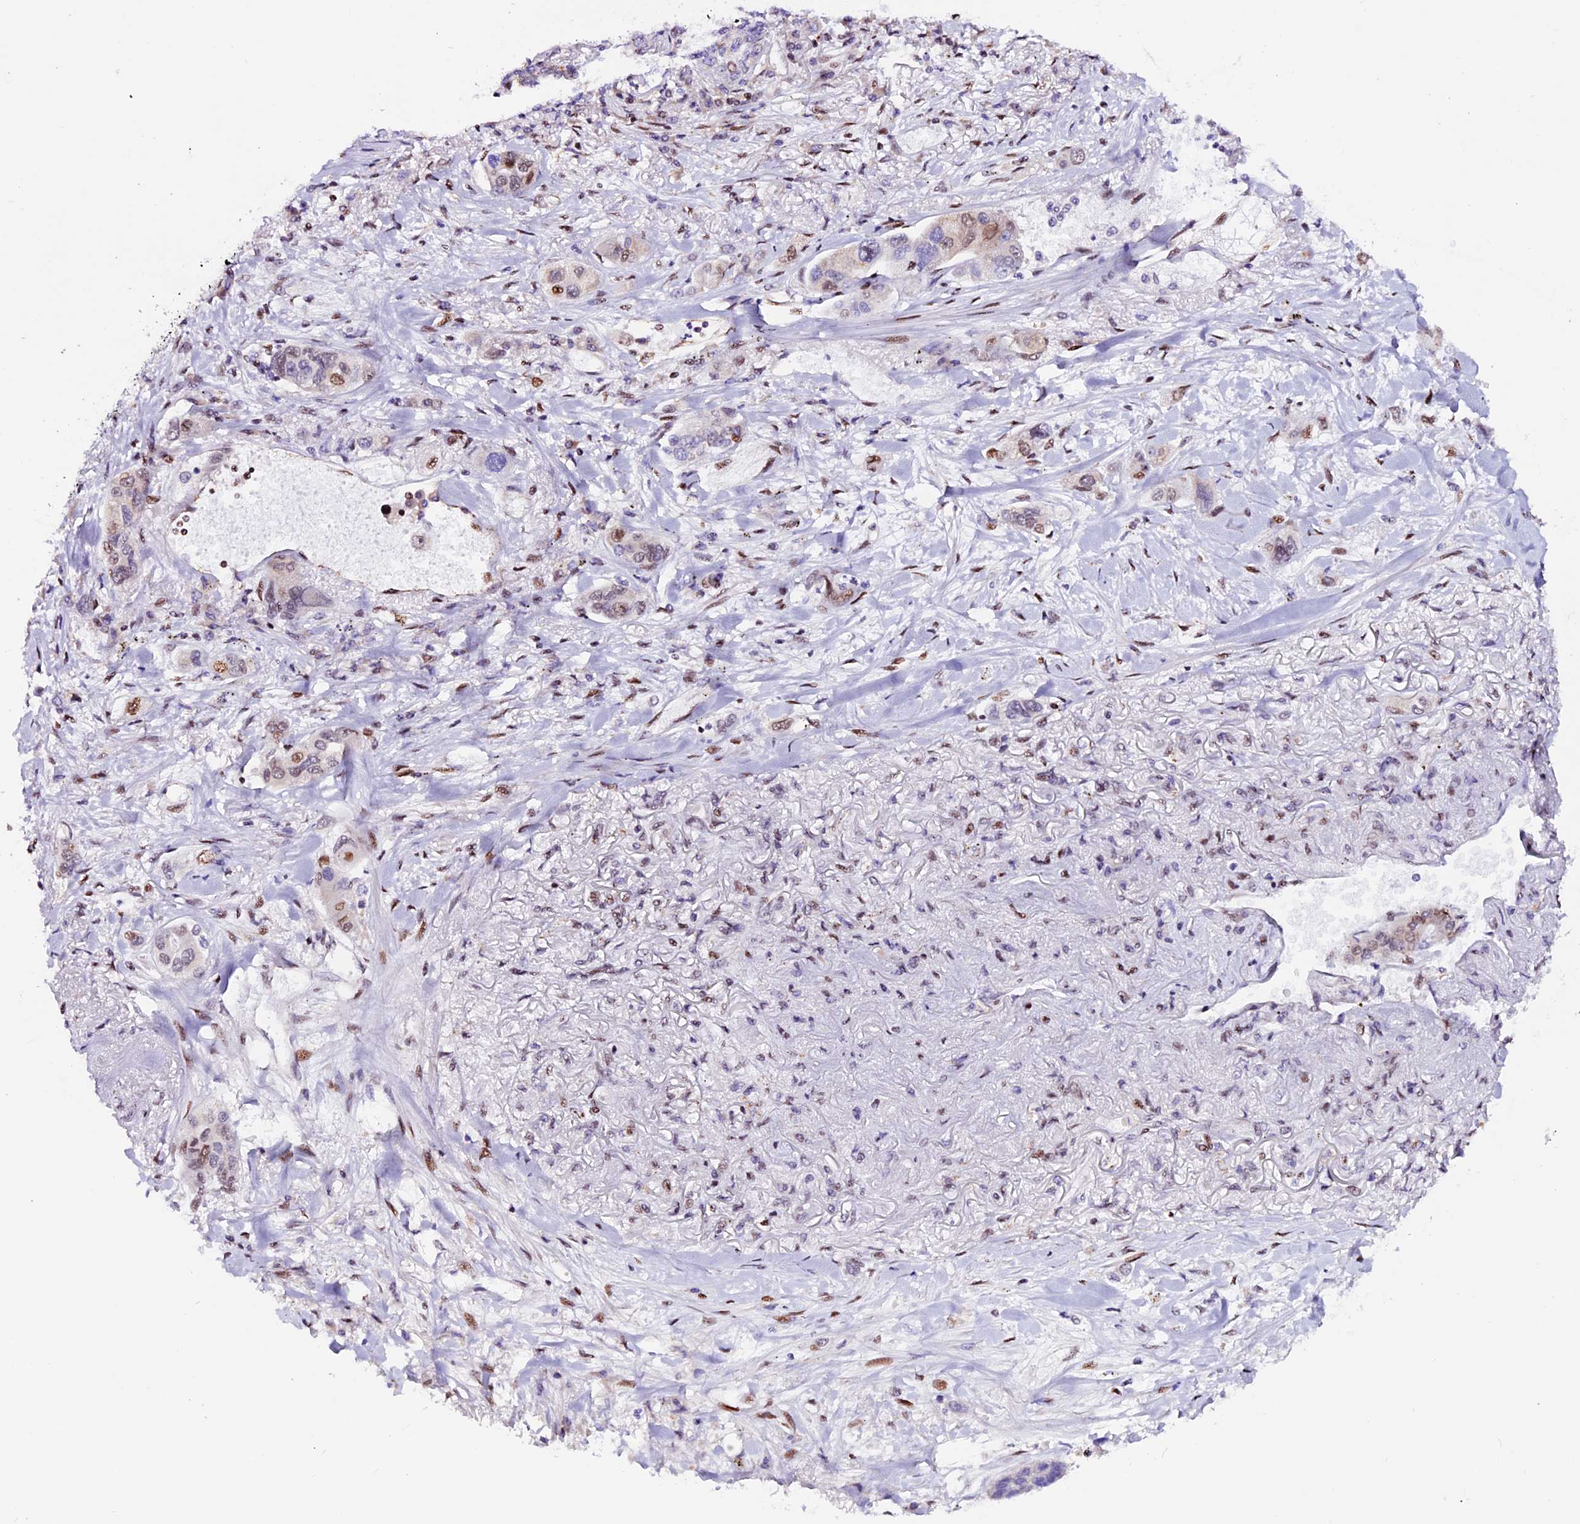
{"staining": {"intensity": "moderate", "quantity": "<25%", "location": "nuclear"}, "tissue": "lung cancer", "cell_type": "Tumor cells", "image_type": "cancer", "snomed": [{"axis": "morphology", "description": "Adenocarcinoma, NOS"}, {"axis": "topography", "description": "Lung"}], "caption": "Immunohistochemistry image of neoplastic tissue: human adenocarcinoma (lung) stained using immunohistochemistry shows low levels of moderate protein expression localized specifically in the nuclear of tumor cells, appearing as a nuclear brown color.", "gene": "RINL", "patient": {"sex": "male", "age": 49}}